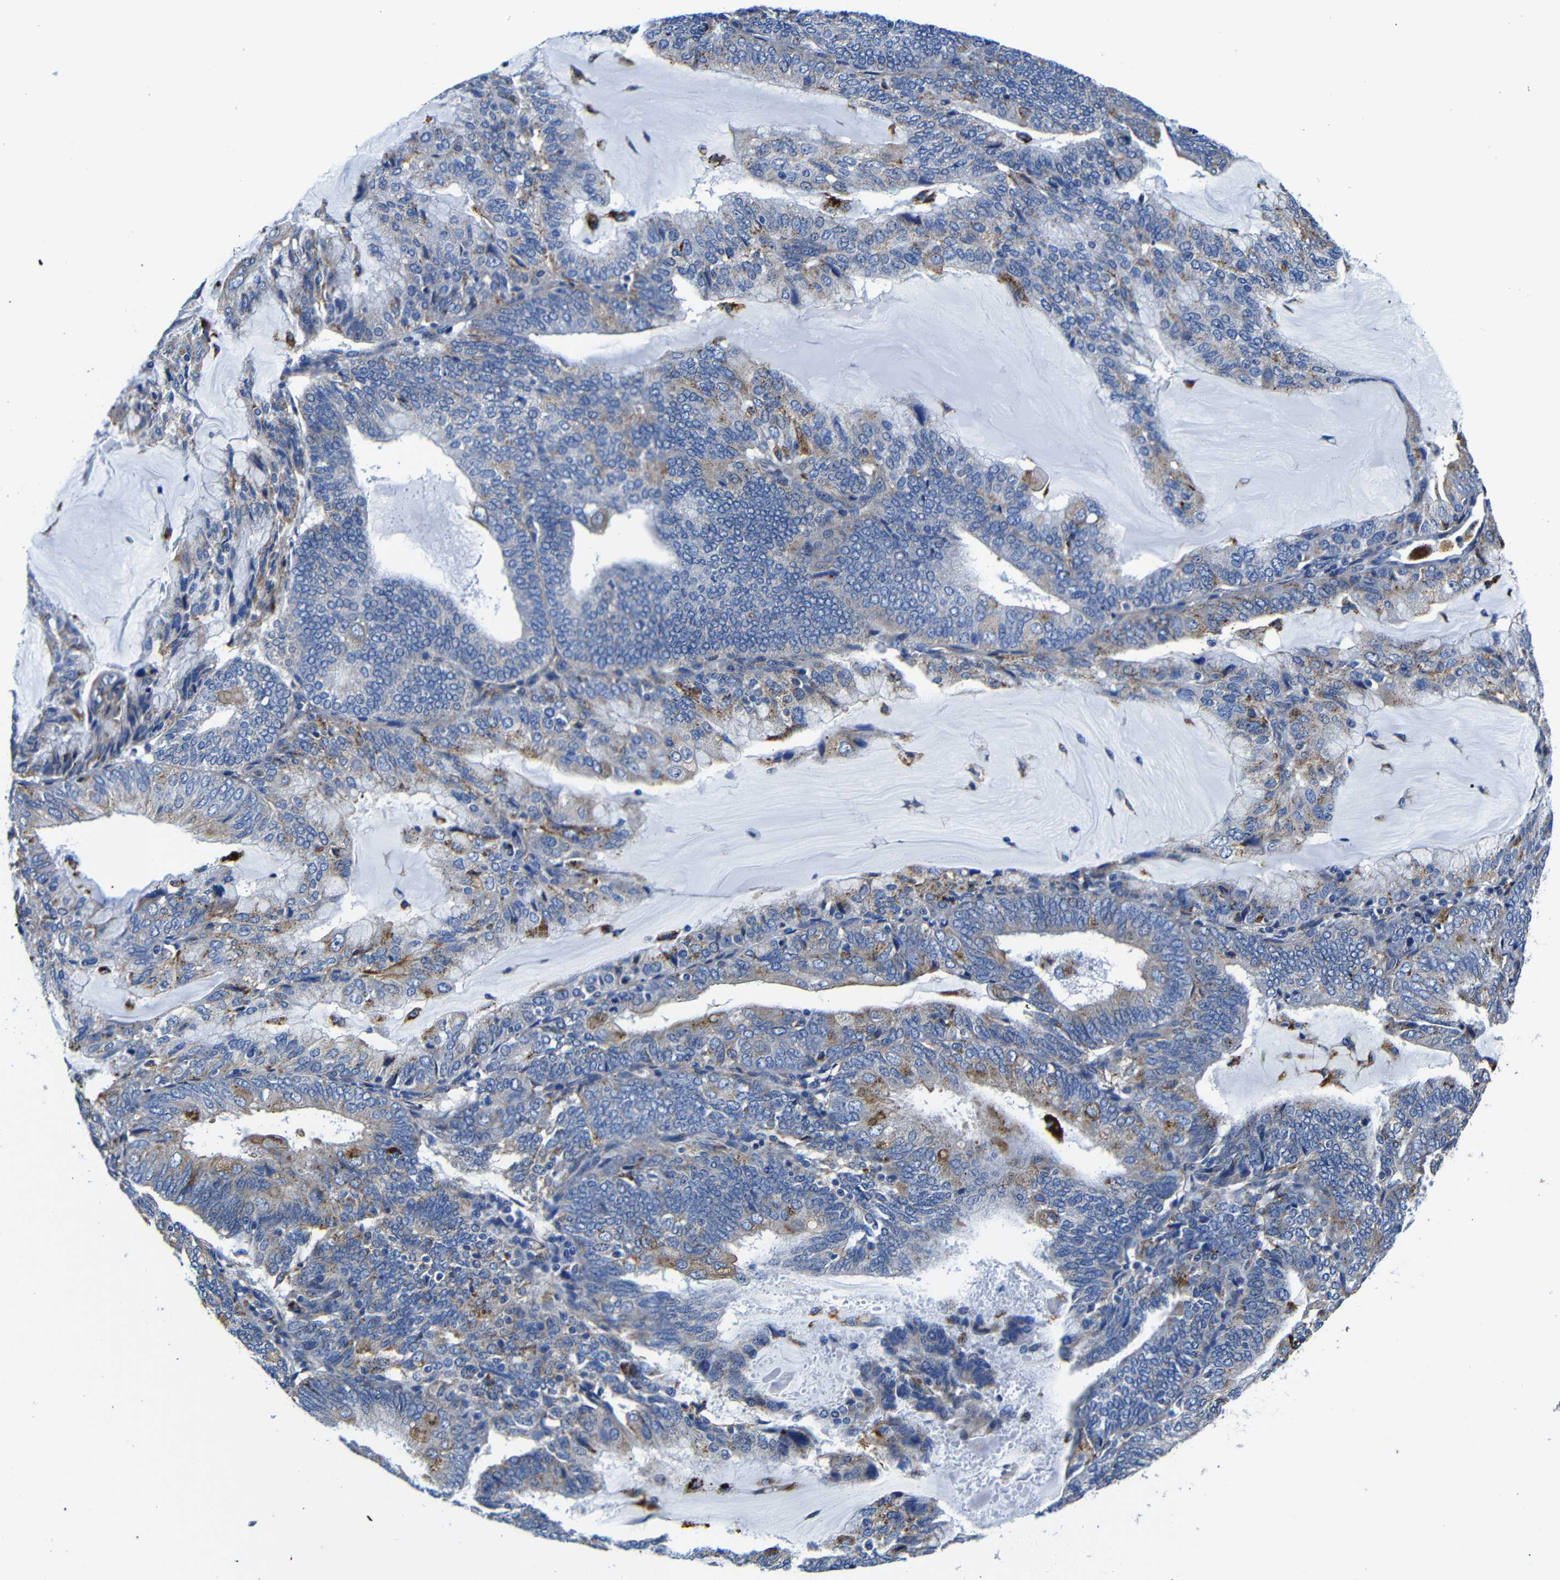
{"staining": {"intensity": "weak", "quantity": "25%-75%", "location": "cytoplasmic/membranous"}, "tissue": "endometrial cancer", "cell_type": "Tumor cells", "image_type": "cancer", "snomed": [{"axis": "morphology", "description": "Adenocarcinoma, NOS"}, {"axis": "topography", "description": "Endometrium"}], "caption": "The histopathology image demonstrates a brown stain indicating the presence of a protein in the cytoplasmic/membranous of tumor cells in endometrial cancer.", "gene": "GIMAP2", "patient": {"sex": "female", "age": 81}}